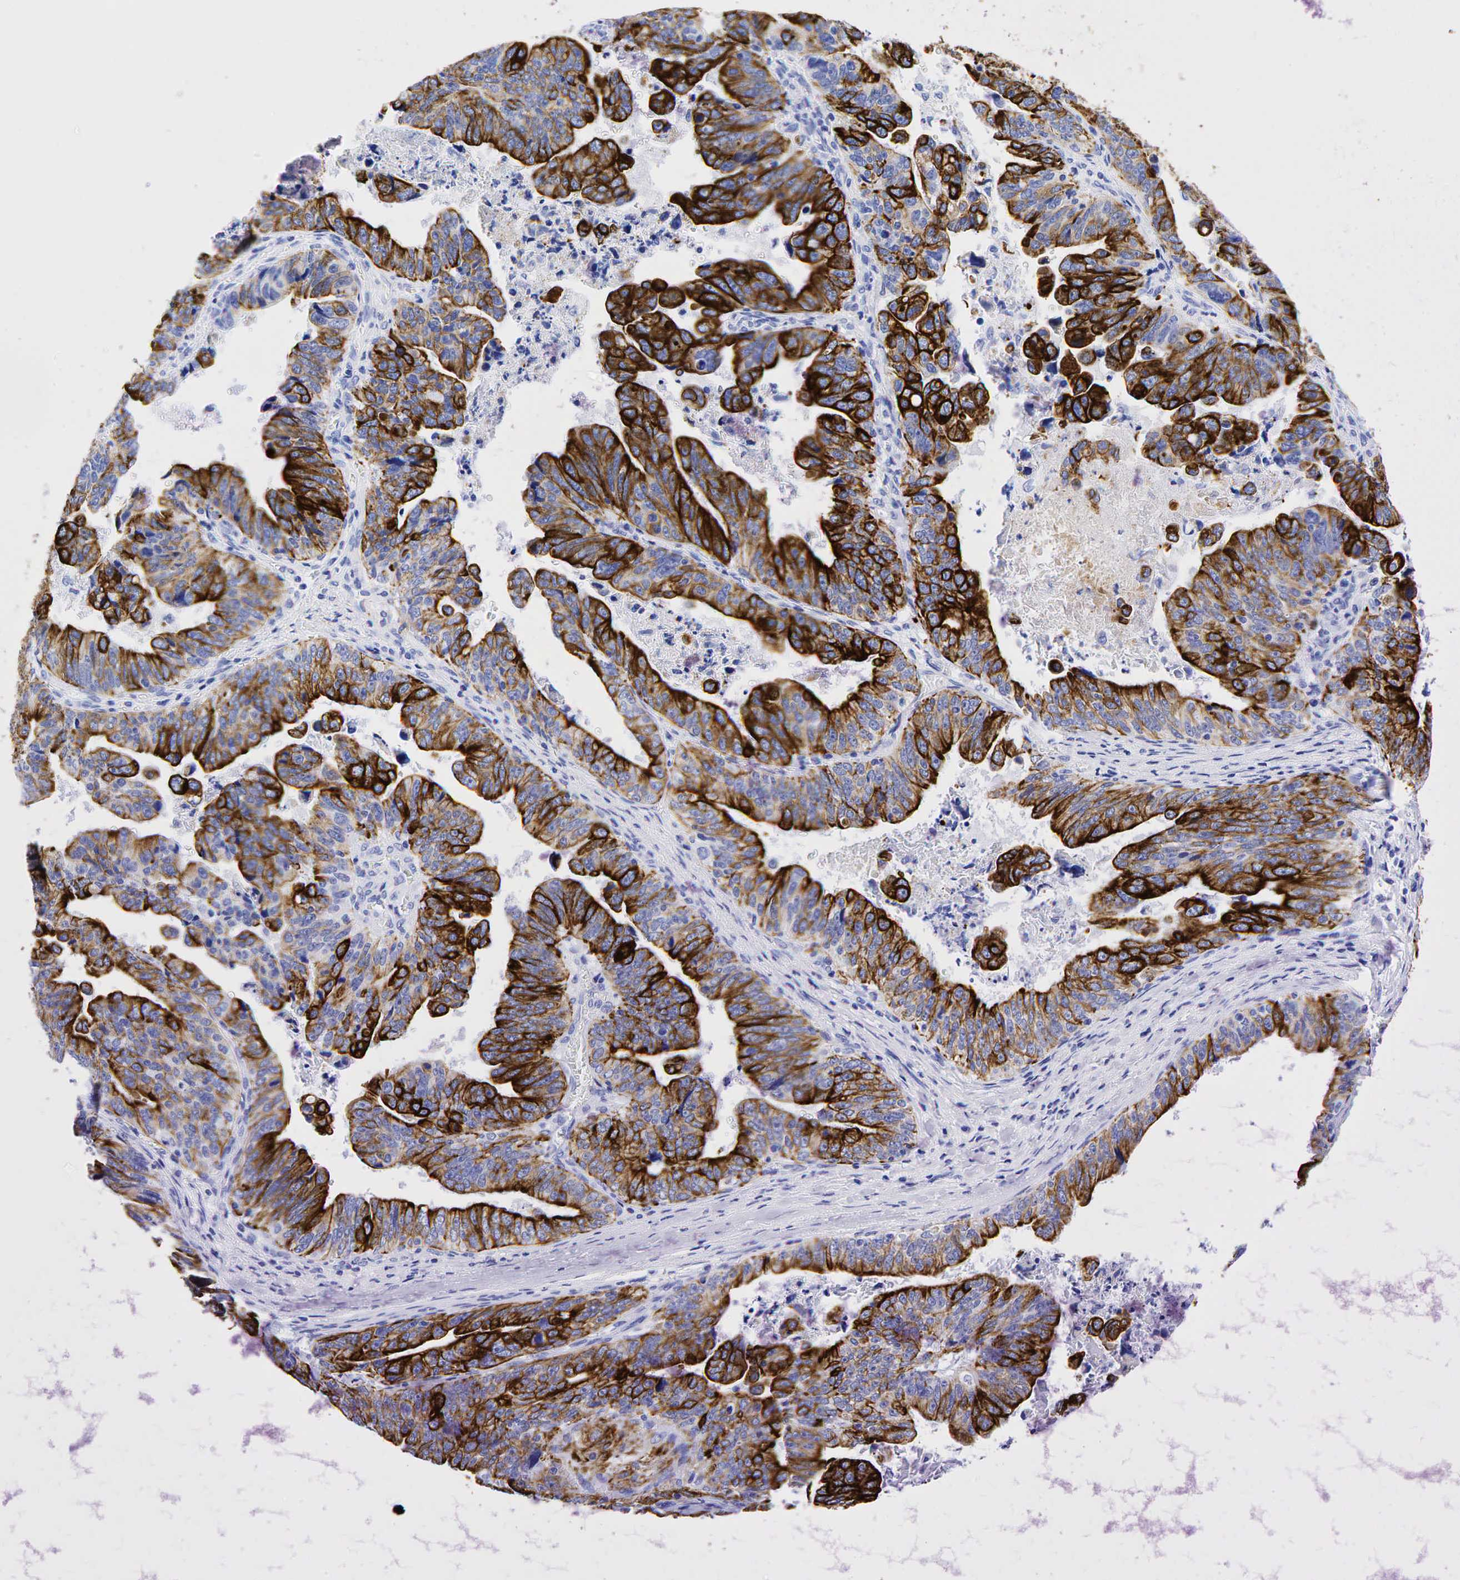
{"staining": {"intensity": "strong", "quantity": ">75%", "location": "cytoplasmic/membranous"}, "tissue": "stomach cancer", "cell_type": "Tumor cells", "image_type": "cancer", "snomed": [{"axis": "morphology", "description": "Adenocarcinoma, NOS"}, {"axis": "topography", "description": "Stomach, upper"}], "caption": "Stomach cancer (adenocarcinoma) was stained to show a protein in brown. There is high levels of strong cytoplasmic/membranous positivity in approximately >75% of tumor cells.", "gene": "KRT19", "patient": {"sex": "female", "age": 50}}